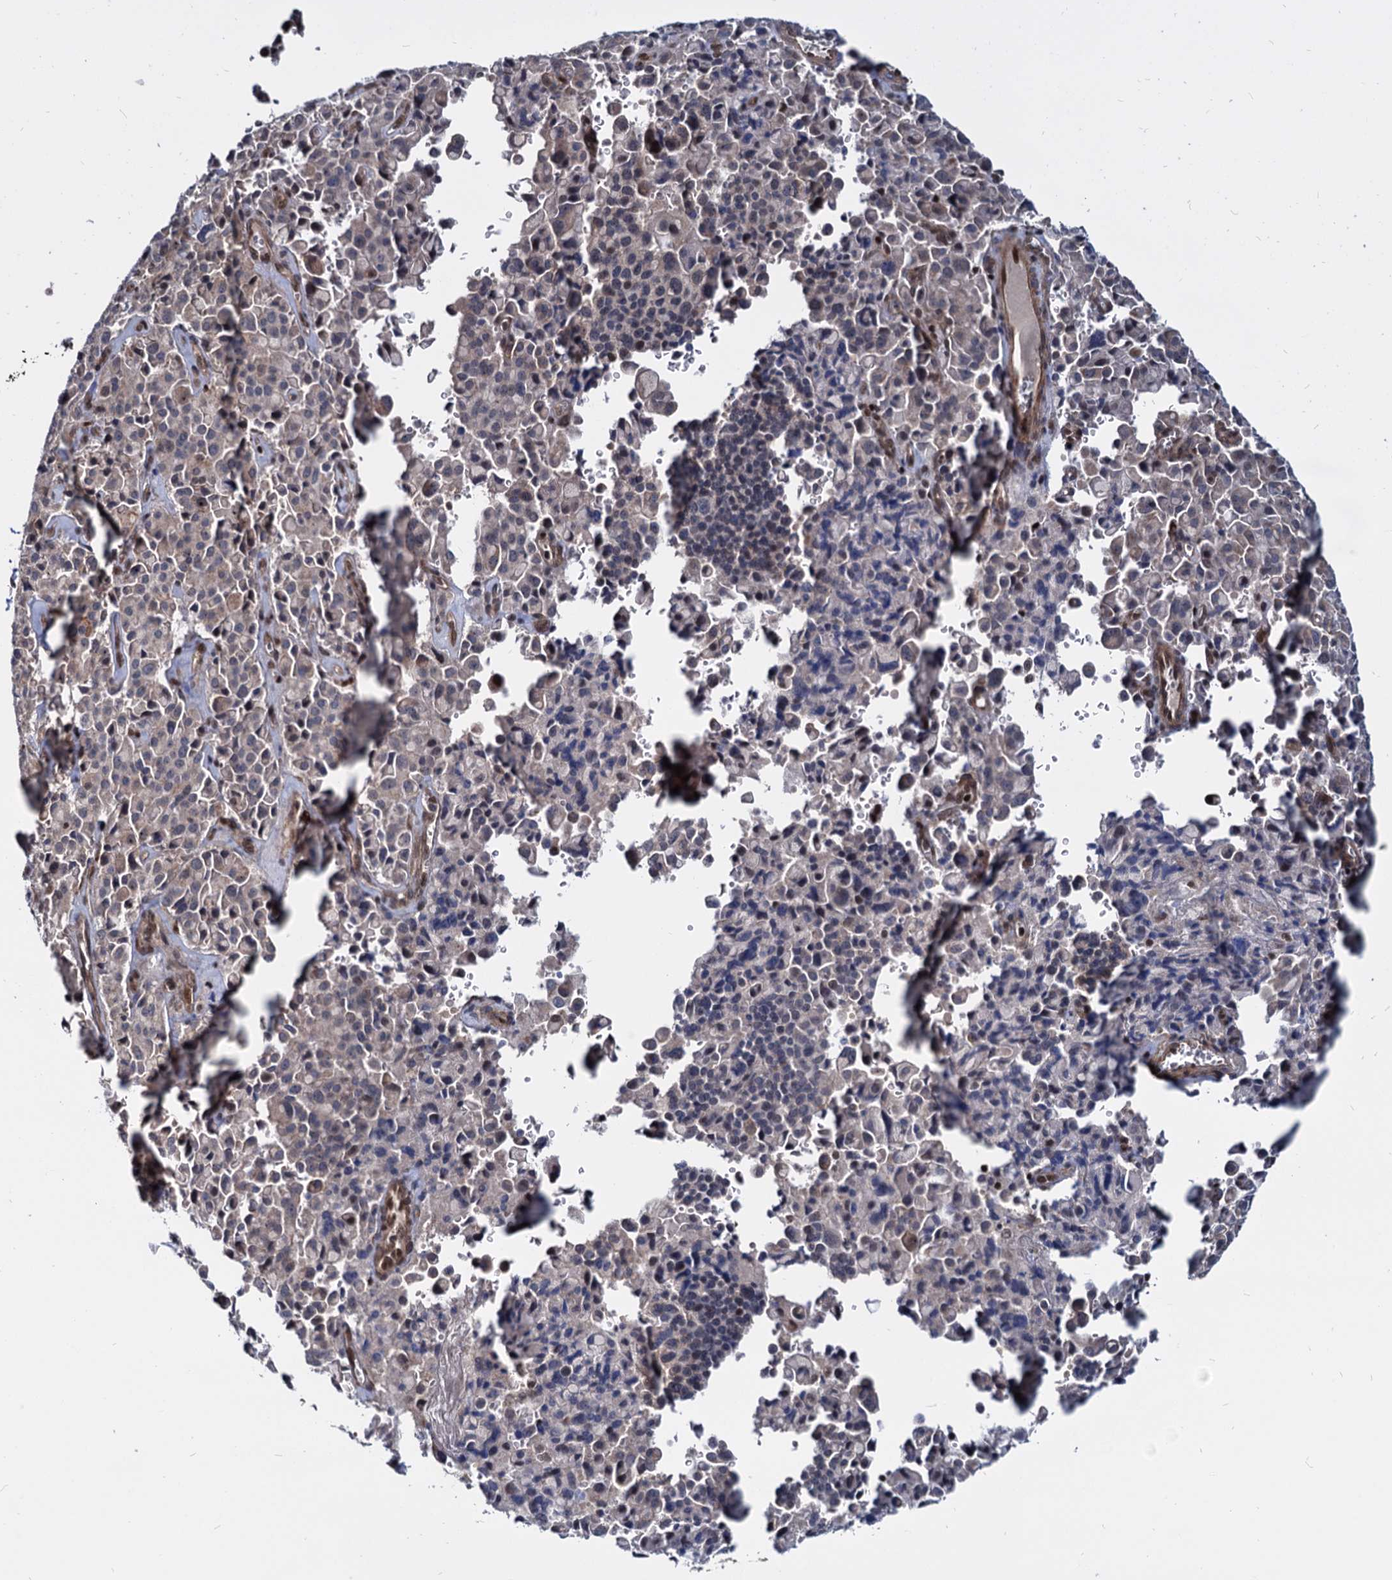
{"staining": {"intensity": "weak", "quantity": "25%-75%", "location": "nuclear"}, "tissue": "pancreatic cancer", "cell_type": "Tumor cells", "image_type": "cancer", "snomed": [{"axis": "morphology", "description": "Adenocarcinoma, NOS"}, {"axis": "topography", "description": "Pancreas"}], "caption": "Immunohistochemistry (DAB (3,3'-diaminobenzidine)) staining of human pancreatic cancer (adenocarcinoma) shows weak nuclear protein staining in about 25%-75% of tumor cells.", "gene": "UBLCP1", "patient": {"sex": "male", "age": 65}}